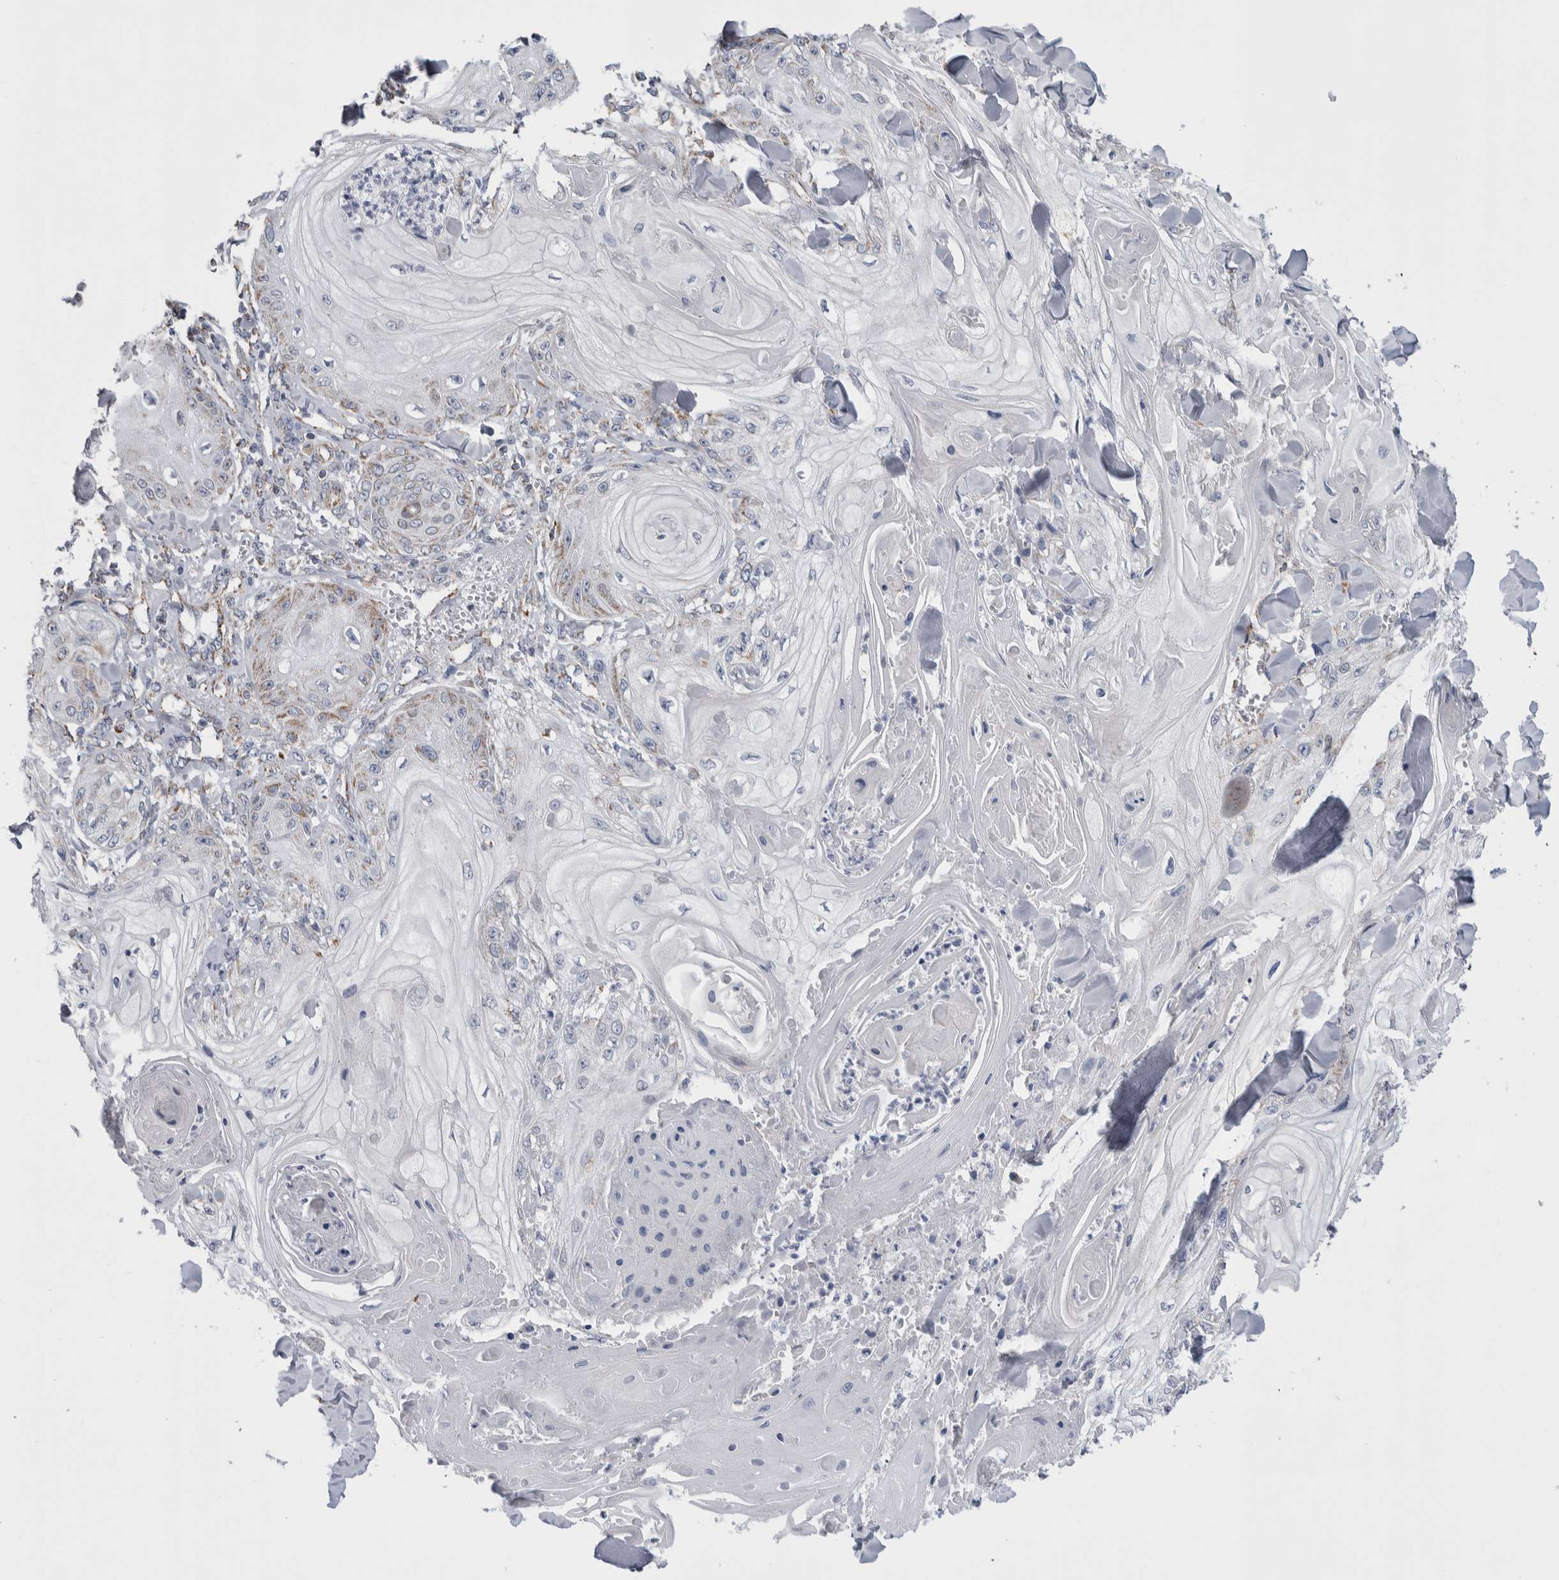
{"staining": {"intensity": "weak", "quantity": "<25%", "location": "cytoplasmic/membranous"}, "tissue": "skin cancer", "cell_type": "Tumor cells", "image_type": "cancer", "snomed": [{"axis": "morphology", "description": "Squamous cell carcinoma, NOS"}, {"axis": "topography", "description": "Skin"}], "caption": "Tumor cells show no significant positivity in skin squamous cell carcinoma.", "gene": "ETFA", "patient": {"sex": "male", "age": 74}}